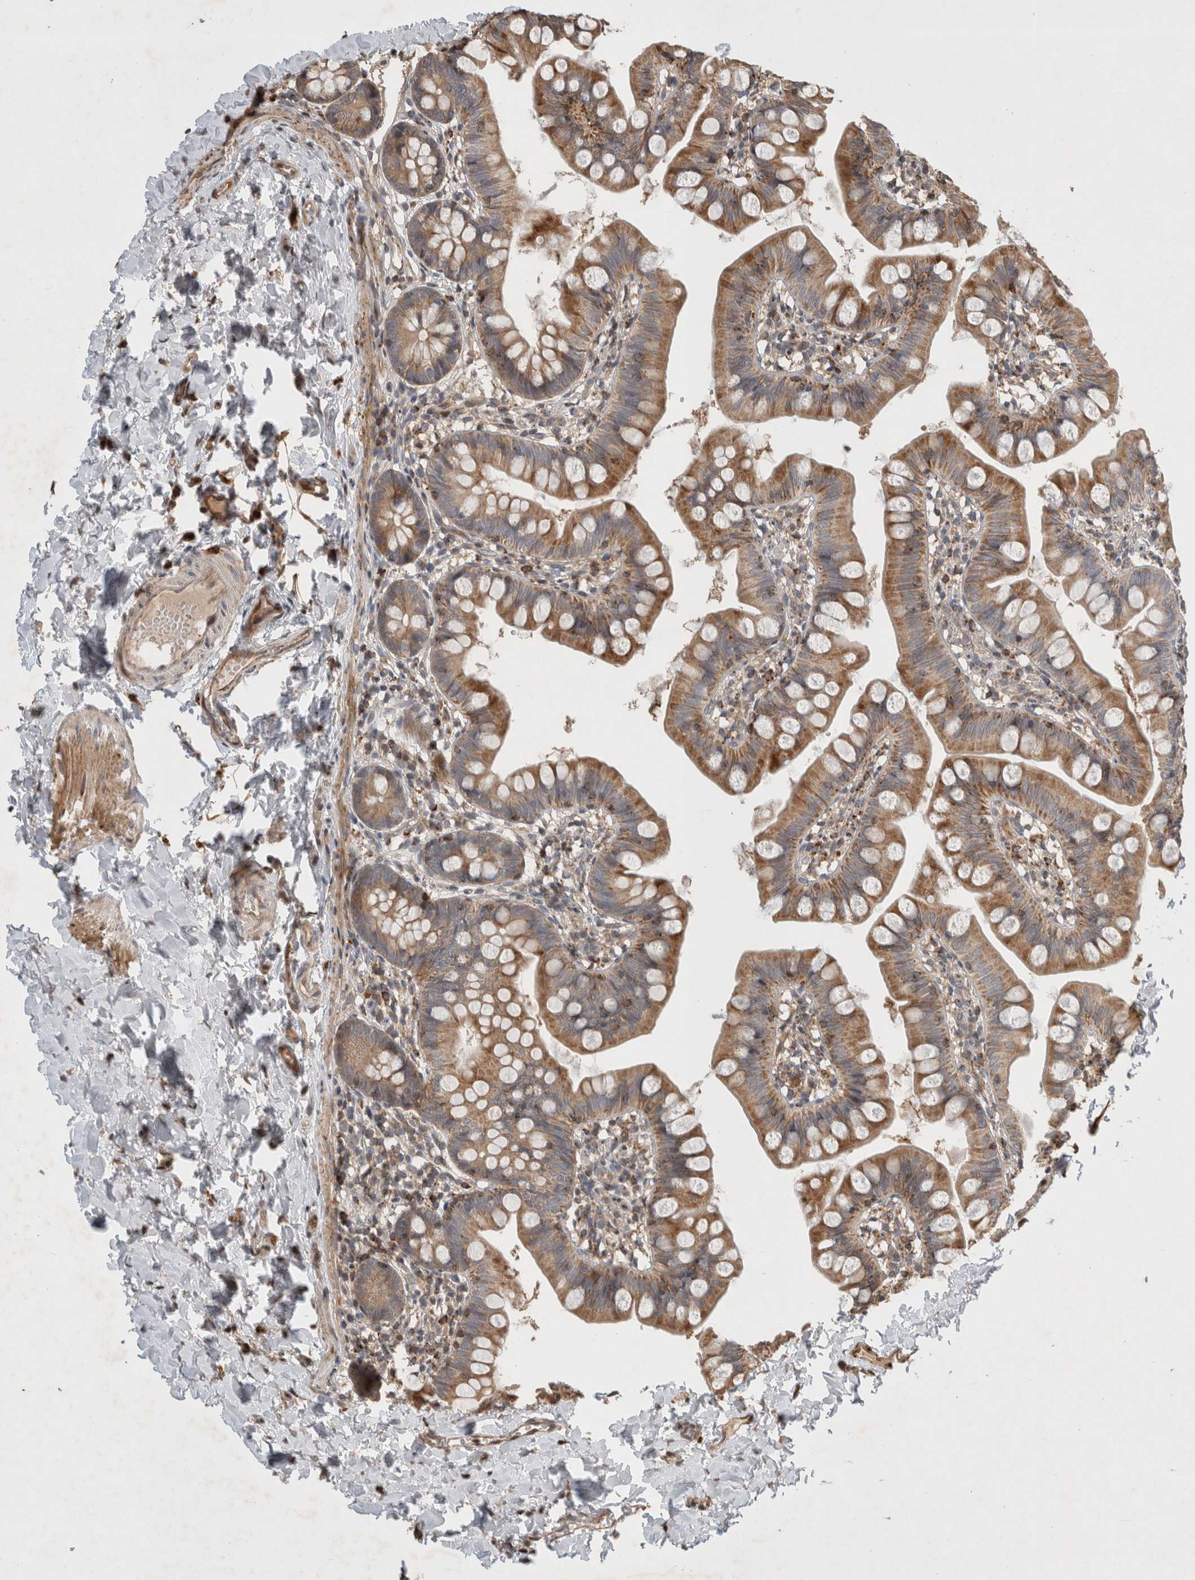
{"staining": {"intensity": "moderate", "quantity": ">75%", "location": "cytoplasmic/membranous"}, "tissue": "small intestine", "cell_type": "Glandular cells", "image_type": "normal", "snomed": [{"axis": "morphology", "description": "Normal tissue, NOS"}, {"axis": "topography", "description": "Small intestine"}], "caption": "Glandular cells demonstrate medium levels of moderate cytoplasmic/membranous positivity in about >75% of cells in unremarkable human small intestine. The staining was performed using DAB to visualize the protein expression in brown, while the nuclei were stained in blue with hematoxylin (Magnification: 20x).", "gene": "SERAC1", "patient": {"sex": "male", "age": 7}}